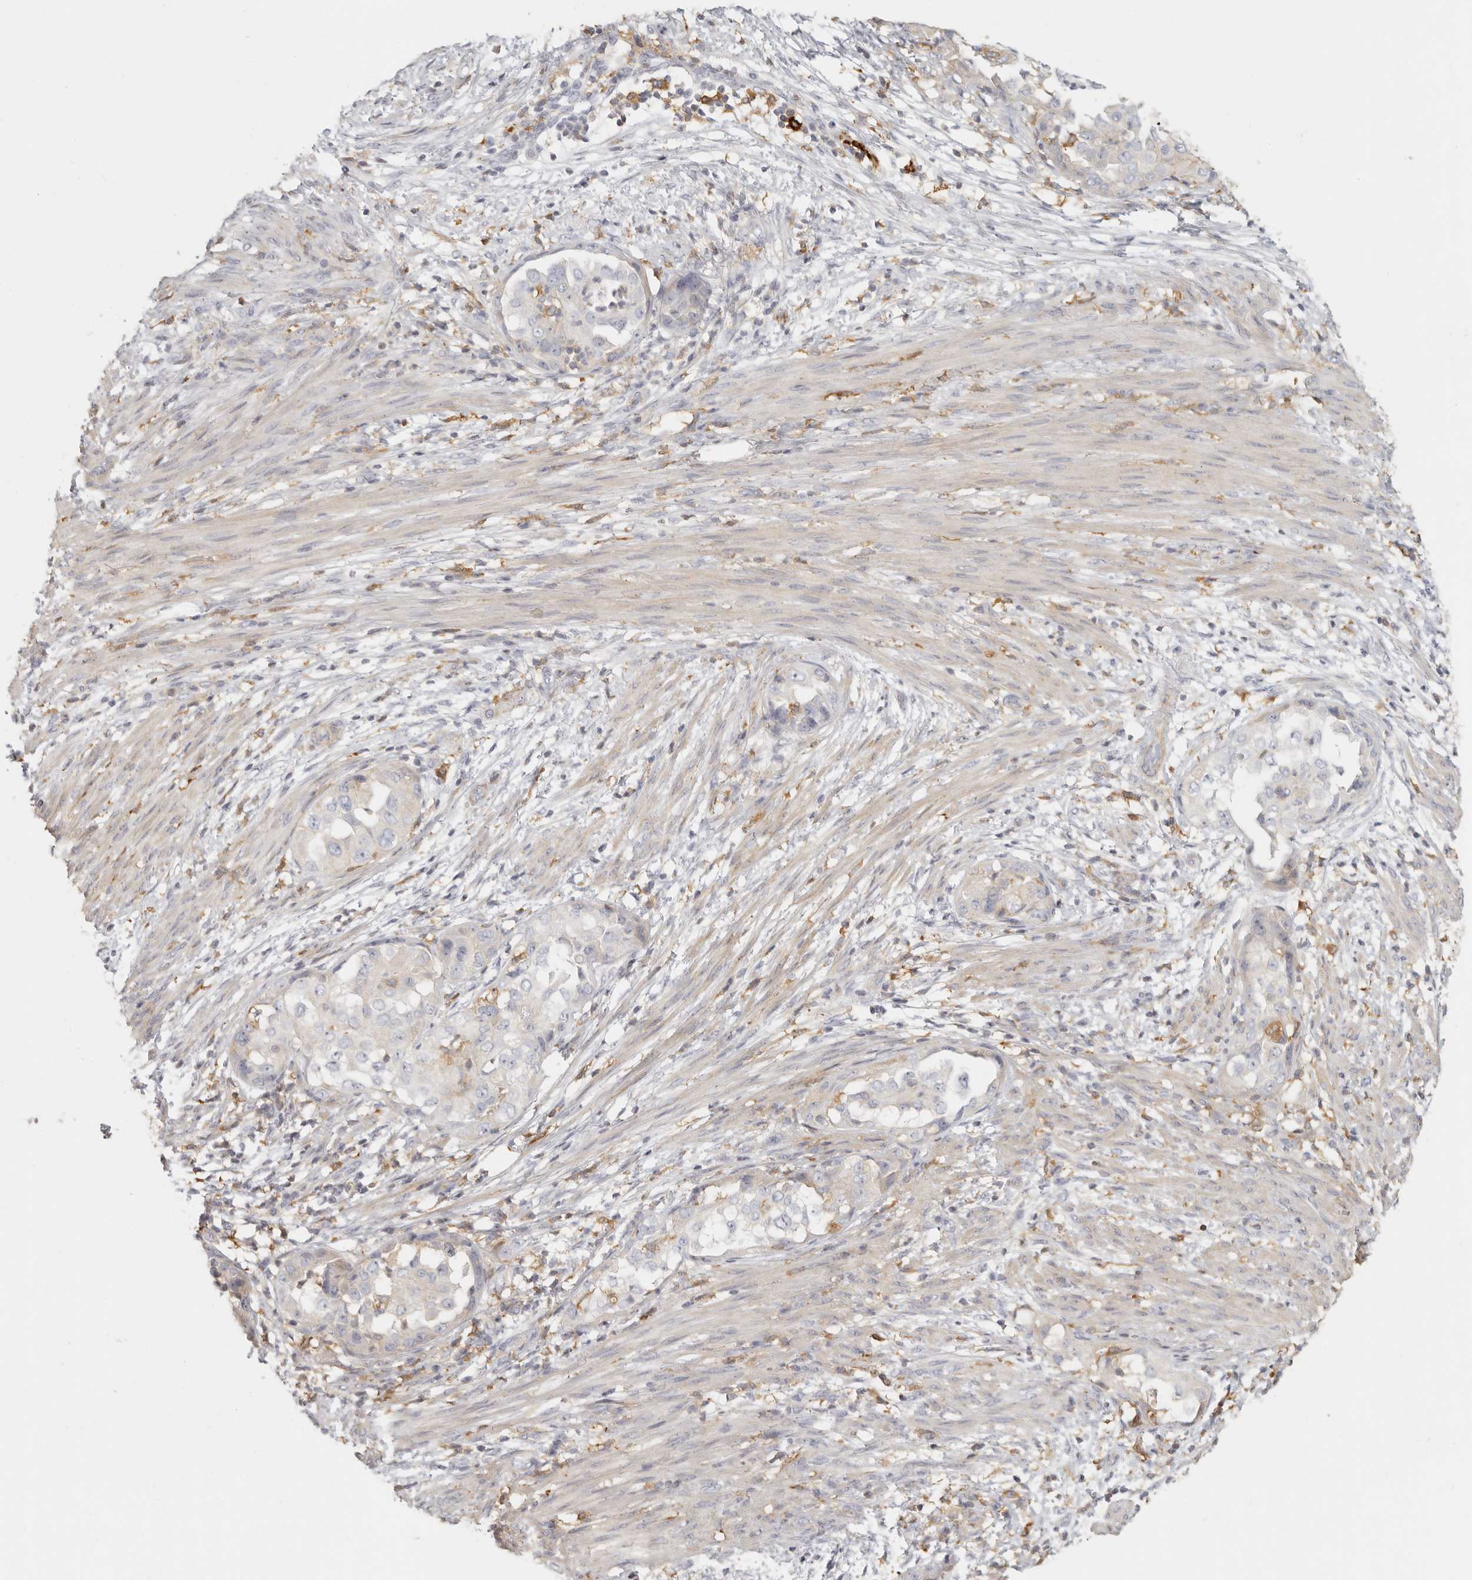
{"staining": {"intensity": "negative", "quantity": "none", "location": "none"}, "tissue": "endometrial cancer", "cell_type": "Tumor cells", "image_type": "cancer", "snomed": [{"axis": "morphology", "description": "Adenocarcinoma, NOS"}, {"axis": "topography", "description": "Endometrium"}], "caption": "This is an IHC image of endometrial cancer (adenocarcinoma). There is no expression in tumor cells.", "gene": "NIBAN1", "patient": {"sex": "female", "age": 85}}